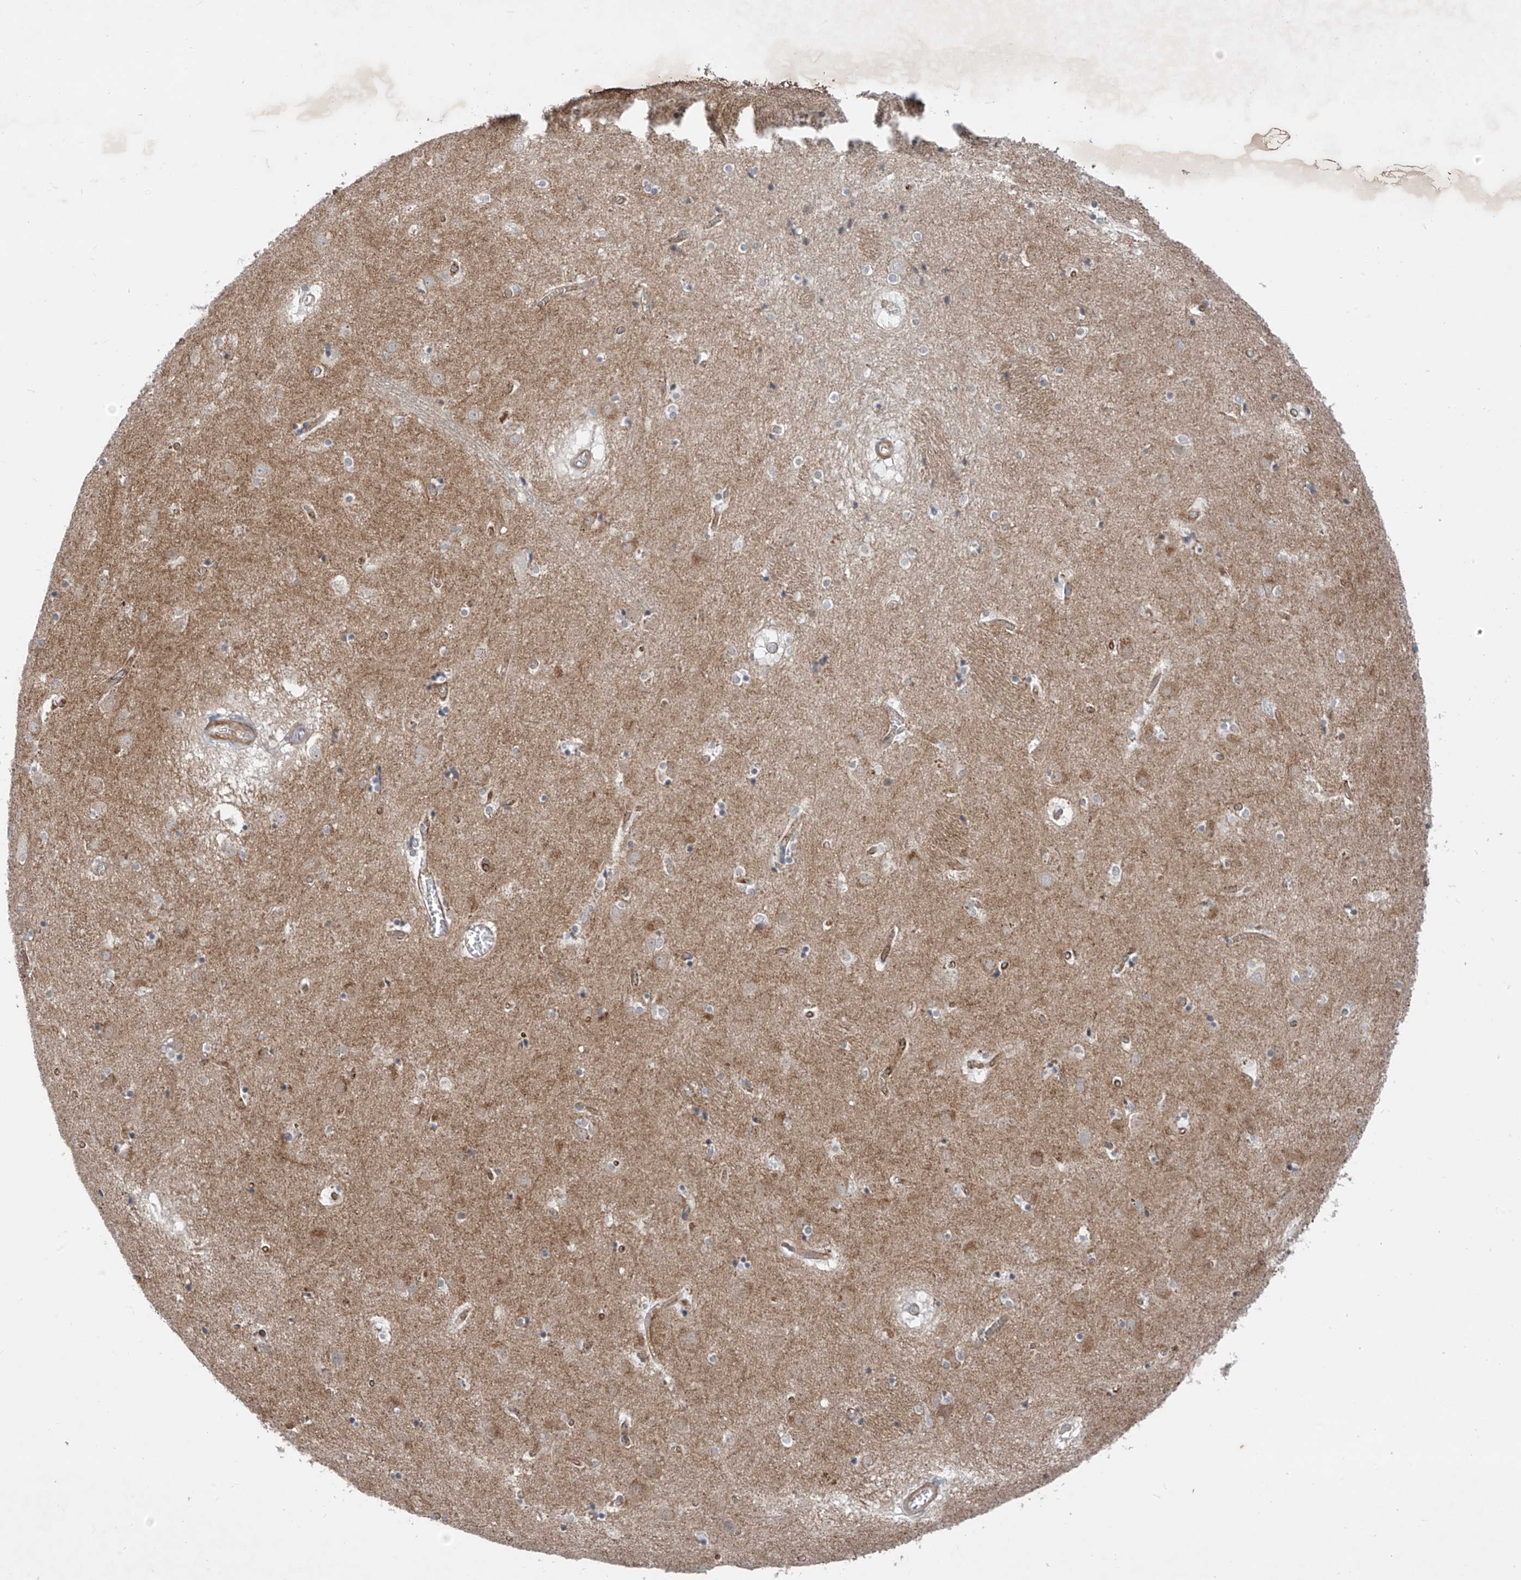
{"staining": {"intensity": "negative", "quantity": "none", "location": "none"}, "tissue": "caudate", "cell_type": "Glial cells", "image_type": "normal", "snomed": [{"axis": "morphology", "description": "Normal tissue, NOS"}, {"axis": "topography", "description": "Lateral ventricle wall"}], "caption": "An IHC image of benign caudate is shown. There is no staining in glial cells of caudate. (Stains: DAB IHC with hematoxylin counter stain, Microscopy: brightfield microscopy at high magnification).", "gene": "ABLIM2", "patient": {"sex": "male", "age": 70}}